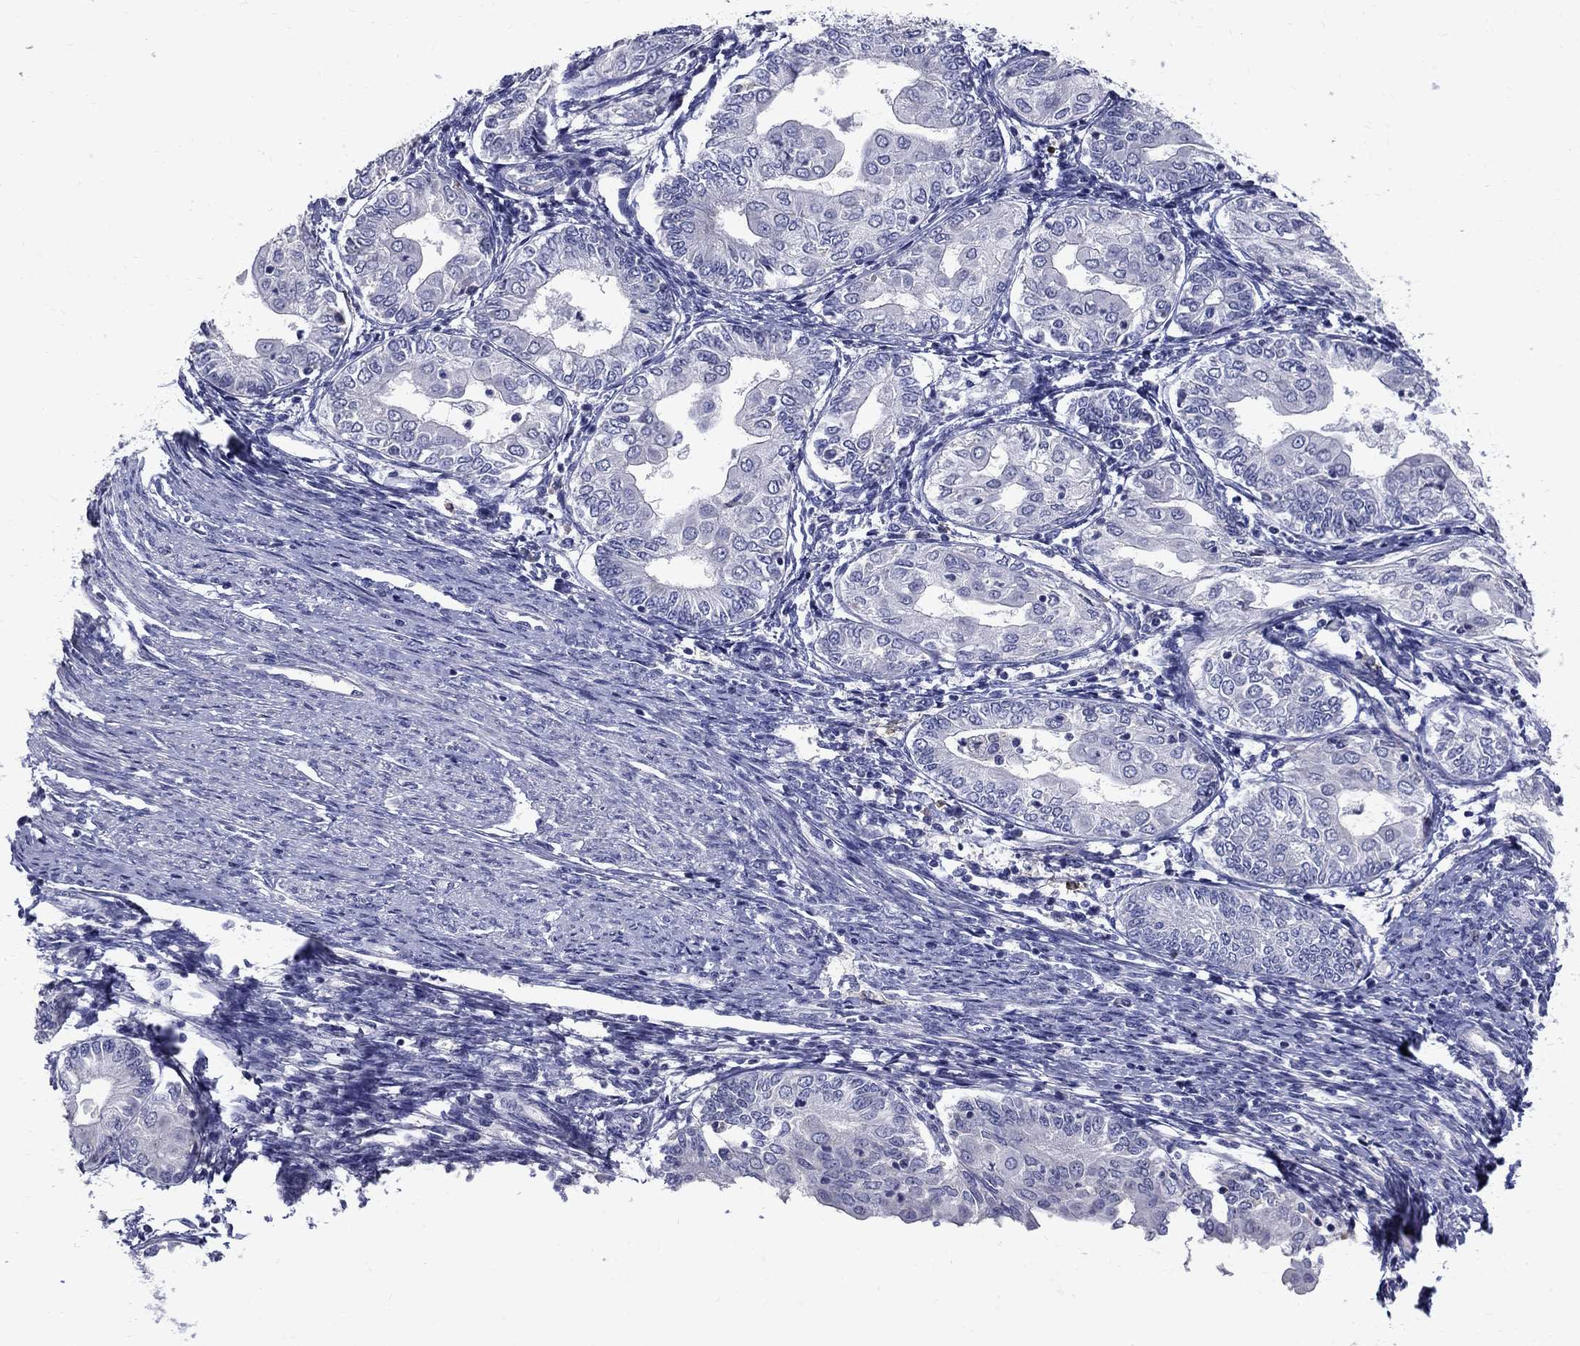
{"staining": {"intensity": "negative", "quantity": "none", "location": "none"}, "tissue": "endometrial cancer", "cell_type": "Tumor cells", "image_type": "cancer", "snomed": [{"axis": "morphology", "description": "Adenocarcinoma, NOS"}, {"axis": "topography", "description": "Endometrium"}], "caption": "Protein analysis of adenocarcinoma (endometrial) exhibits no significant positivity in tumor cells.", "gene": "TP53TG5", "patient": {"sex": "female", "age": 68}}